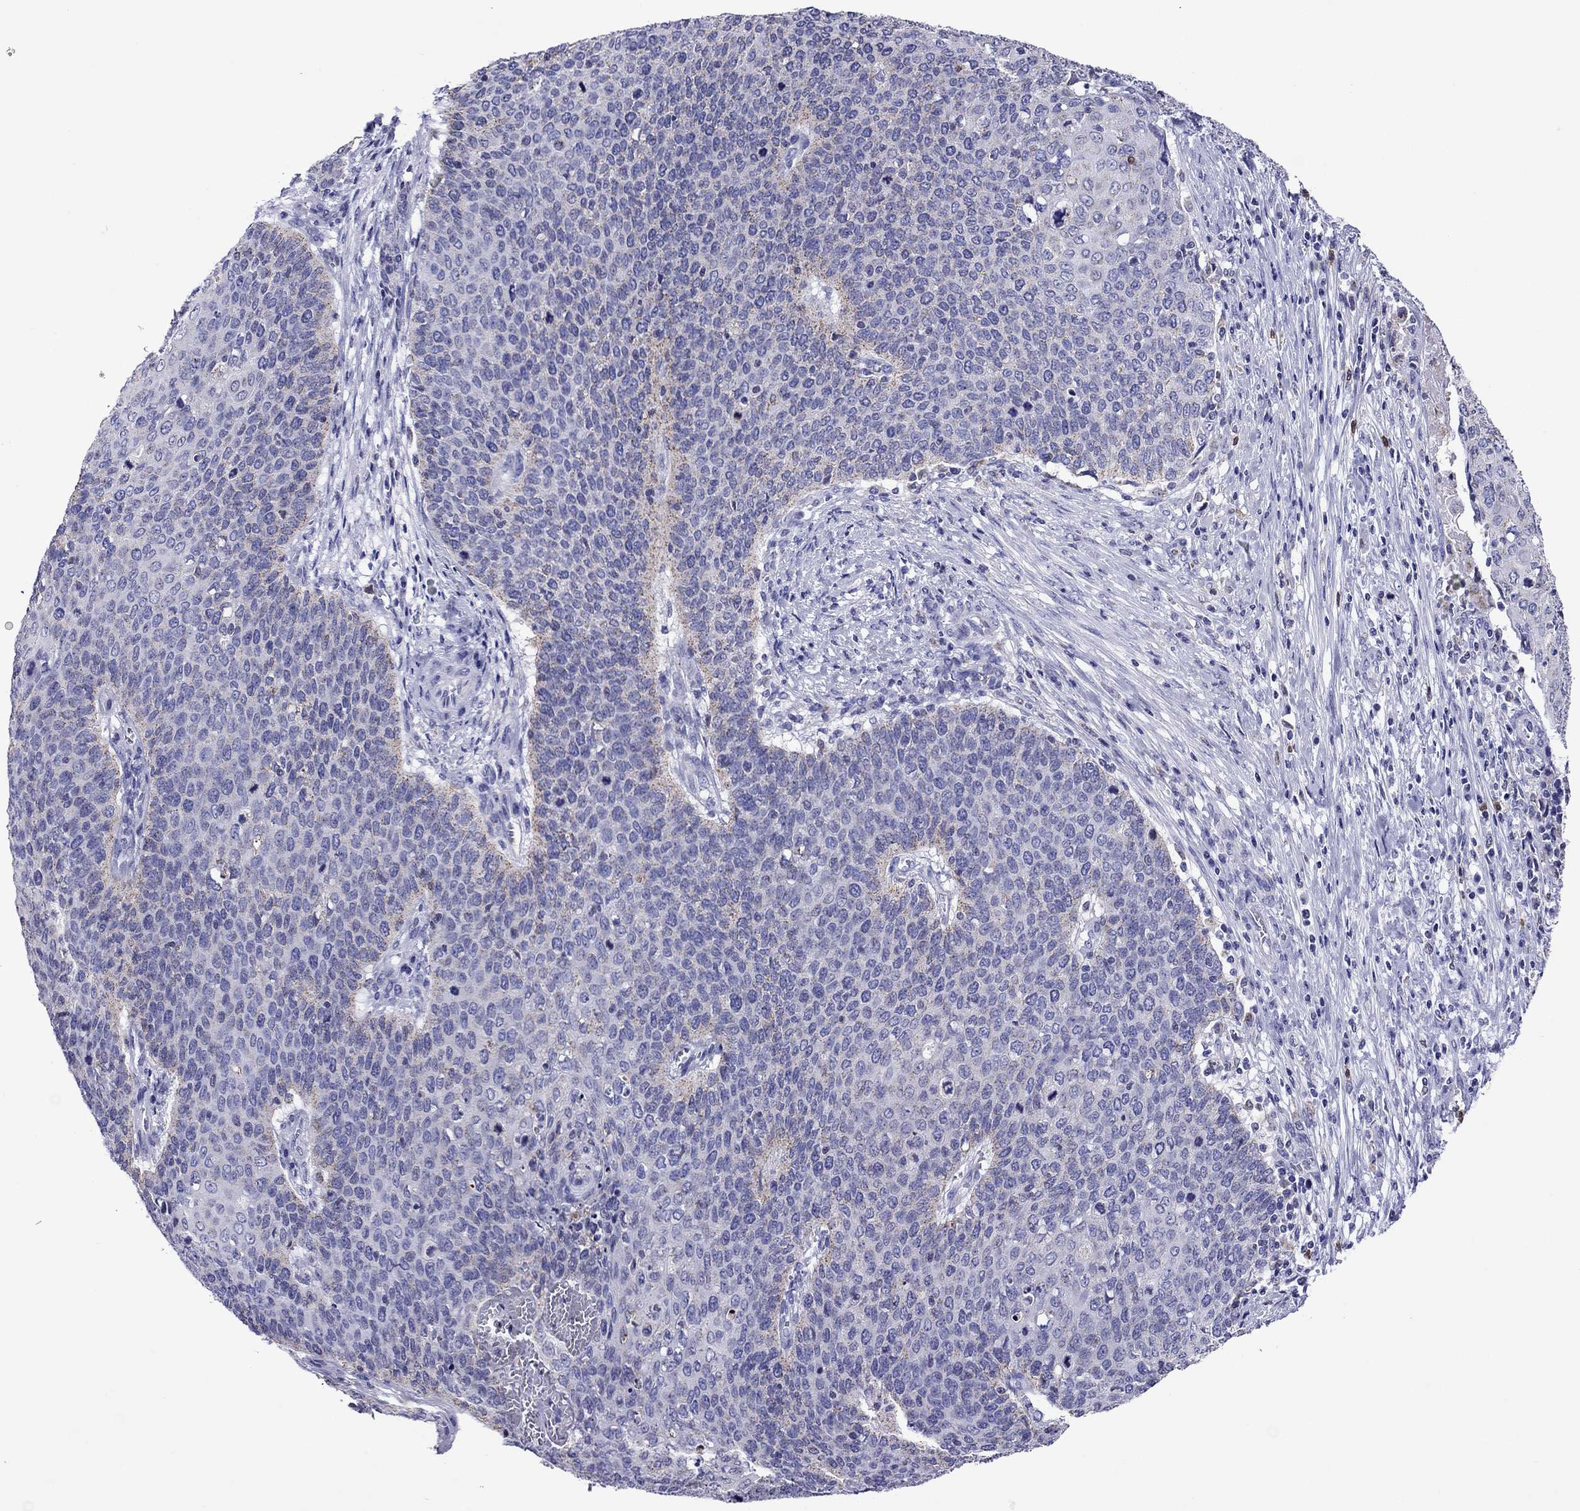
{"staining": {"intensity": "weak", "quantity": "<25%", "location": "cytoplasmic/membranous"}, "tissue": "cervical cancer", "cell_type": "Tumor cells", "image_type": "cancer", "snomed": [{"axis": "morphology", "description": "Squamous cell carcinoma, NOS"}, {"axis": "topography", "description": "Cervix"}], "caption": "High magnification brightfield microscopy of squamous cell carcinoma (cervical) stained with DAB (3,3'-diaminobenzidine) (brown) and counterstained with hematoxylin (blue): tumor cells show no significant staining. (DAB IHC, high magnification).", "gene": "SCG2", "patient": {"sex": "female", "age": 39}}